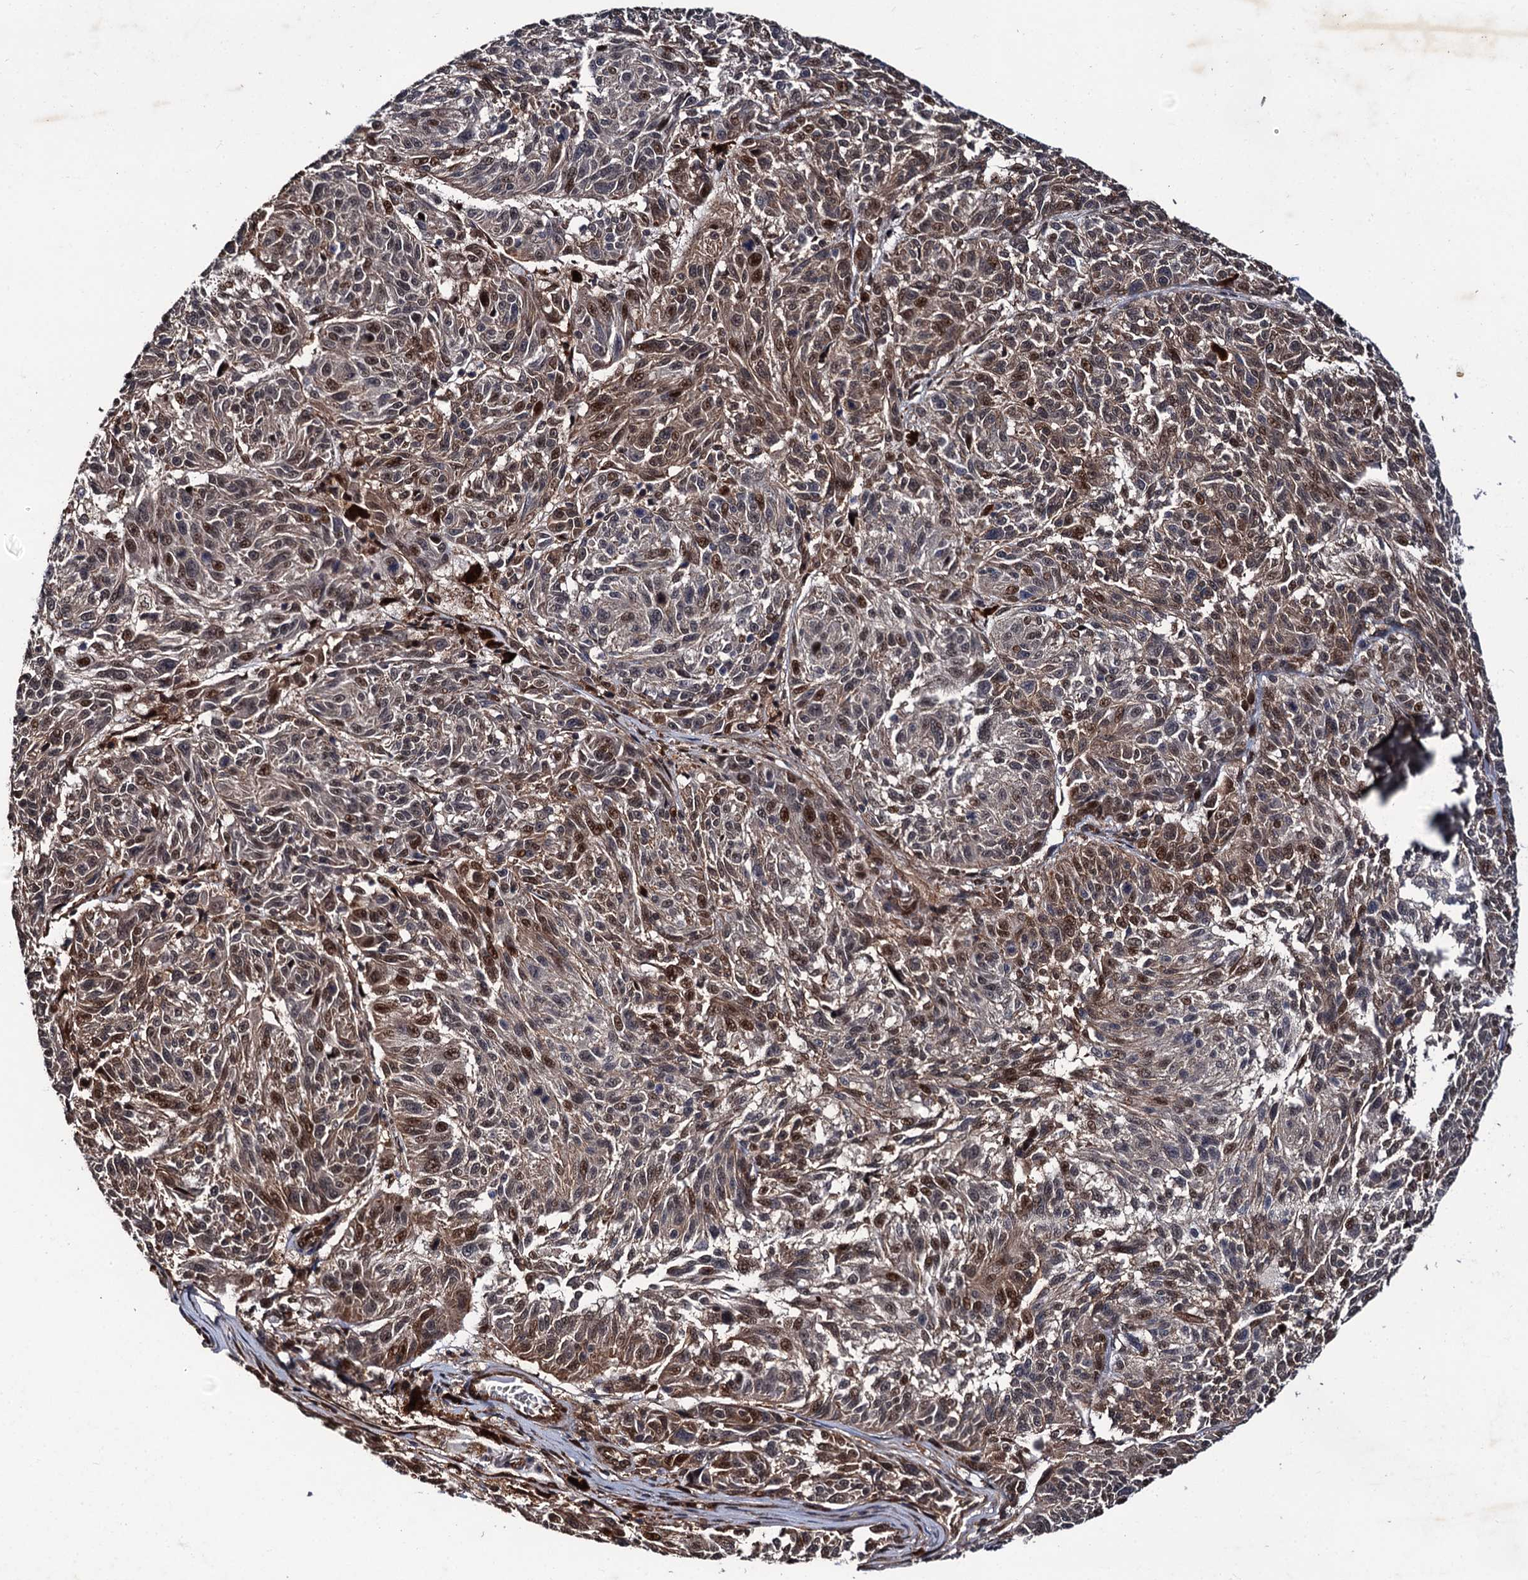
{"staining": {"intensity": "moderate", "quantity": "25%-75%", "location": "cytoplasmic/membranous,nuclear"}, "tissue": "melanoma", "cell_type": "Tumor cells", "image_type": "cancer", "snomed": [{"axis": "morphology", "description": "Malignant melanoma, NOS"}, {"axis": "topography", "description": "Skin"}], "caption": "Immunohistochemical staining of human malignant melanoma shows medium levels of moderate cytoplasmic/membranous and nuclear protein expression in about 25%-75% of tumor cells. The staining was performed using DAB (3,3'-diaminobenzidine), with brown indicating positive protein expression. Nuclei are stained blue with hematoxylin.", "gene": "CDC23", "patient": {"sex": "male", "age": 53}}